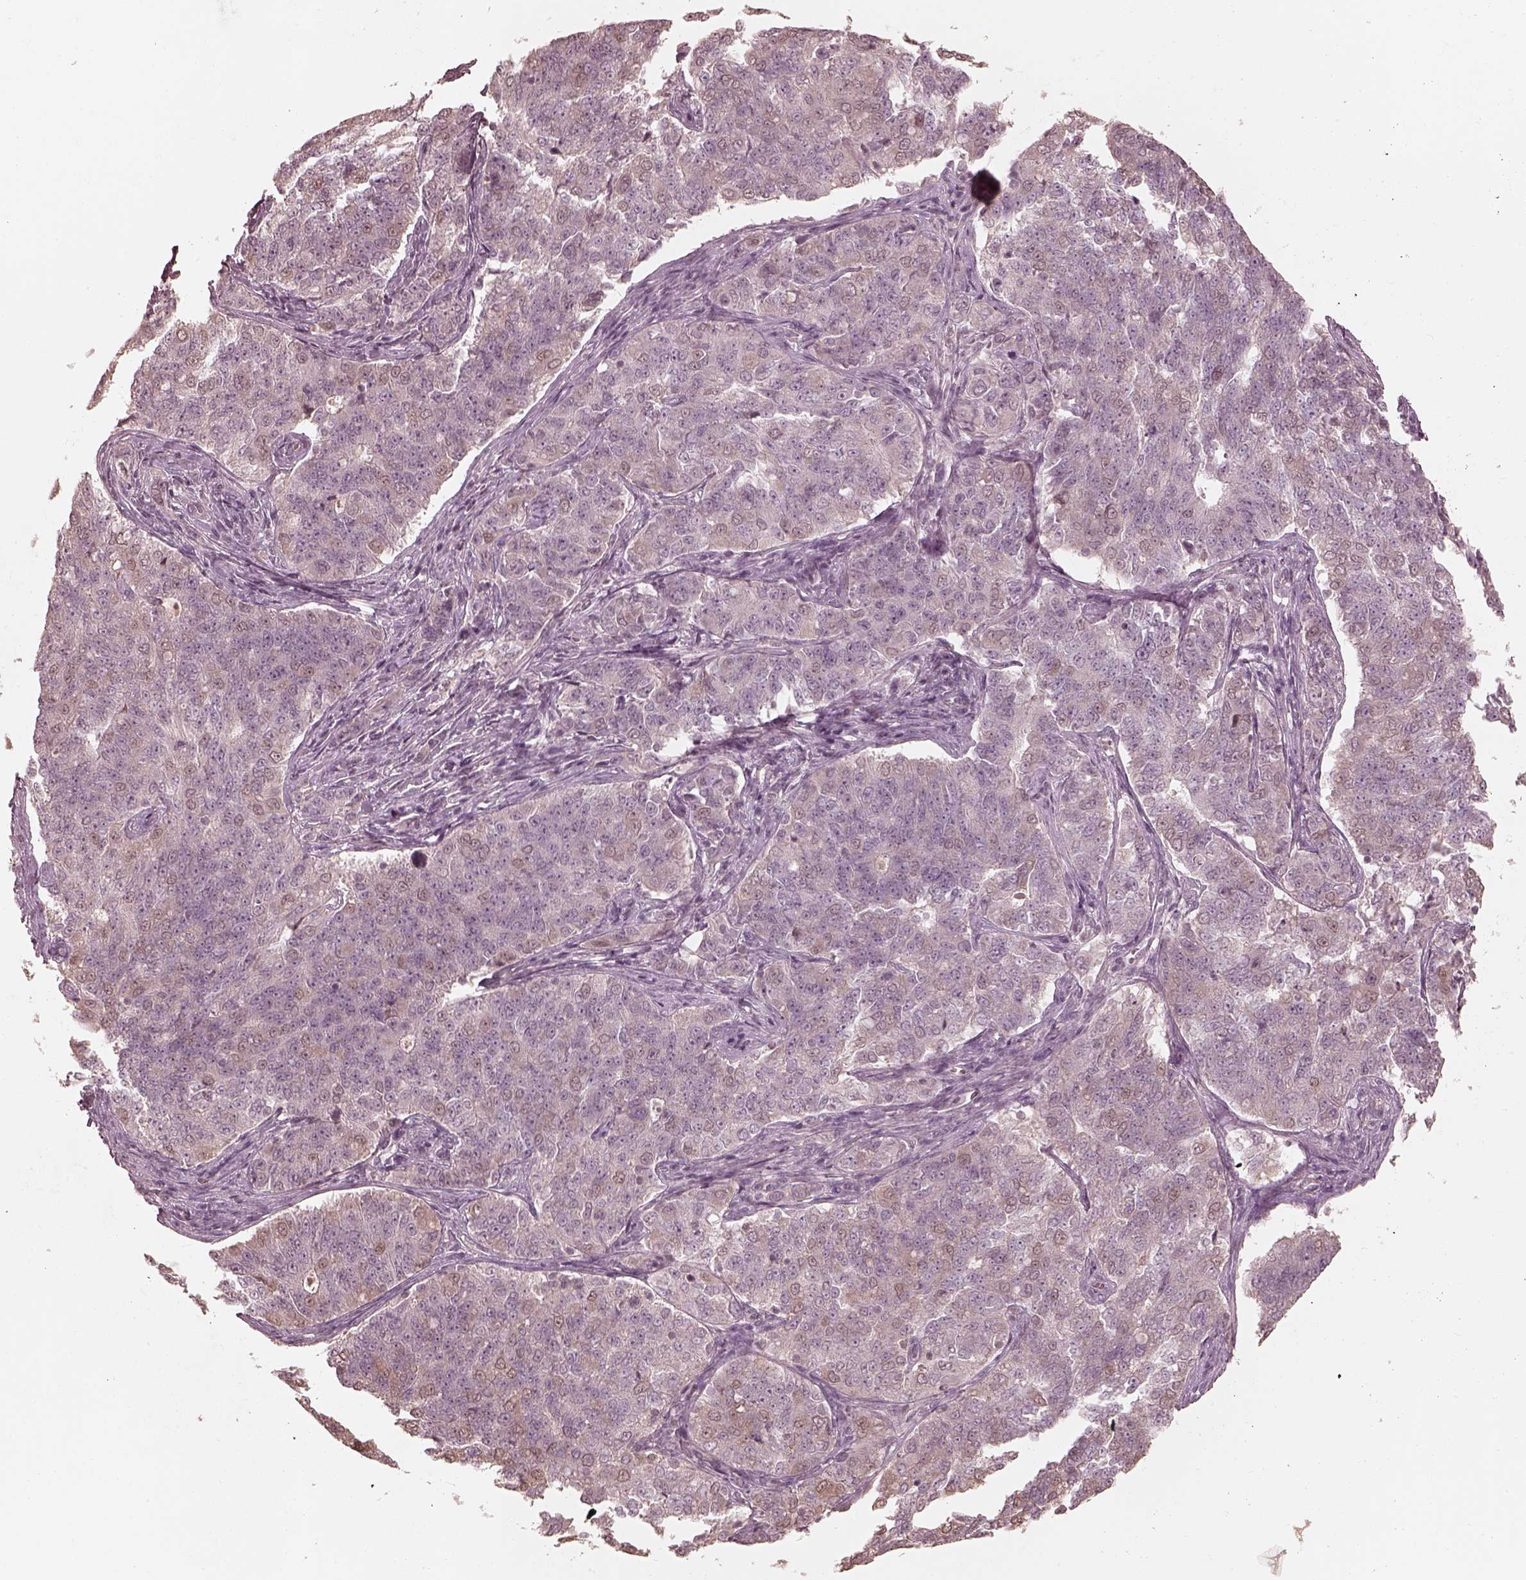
{"staining": {"intensity": "weak", "quantity": "<25%", "location": "cytoplasmic/membranous,nuclear"}, "tissue": "endometrial cancer", "cell_type": "Tumor cells", "image_type": "cancer", "snomed": [{"axis": "morphology", "description": "Adenocarcinoma, NOS"}, {"axis": "topography", "description": "Endometrium"}], "caption": "High power microscopy micrograph of an immunohistochemistry image of endometrial cancer (adenocarcinoma), revealing no significant expression in tumor cells.", "gene": "KIF5C", "patient": {"sex": "female", "age": 43}}